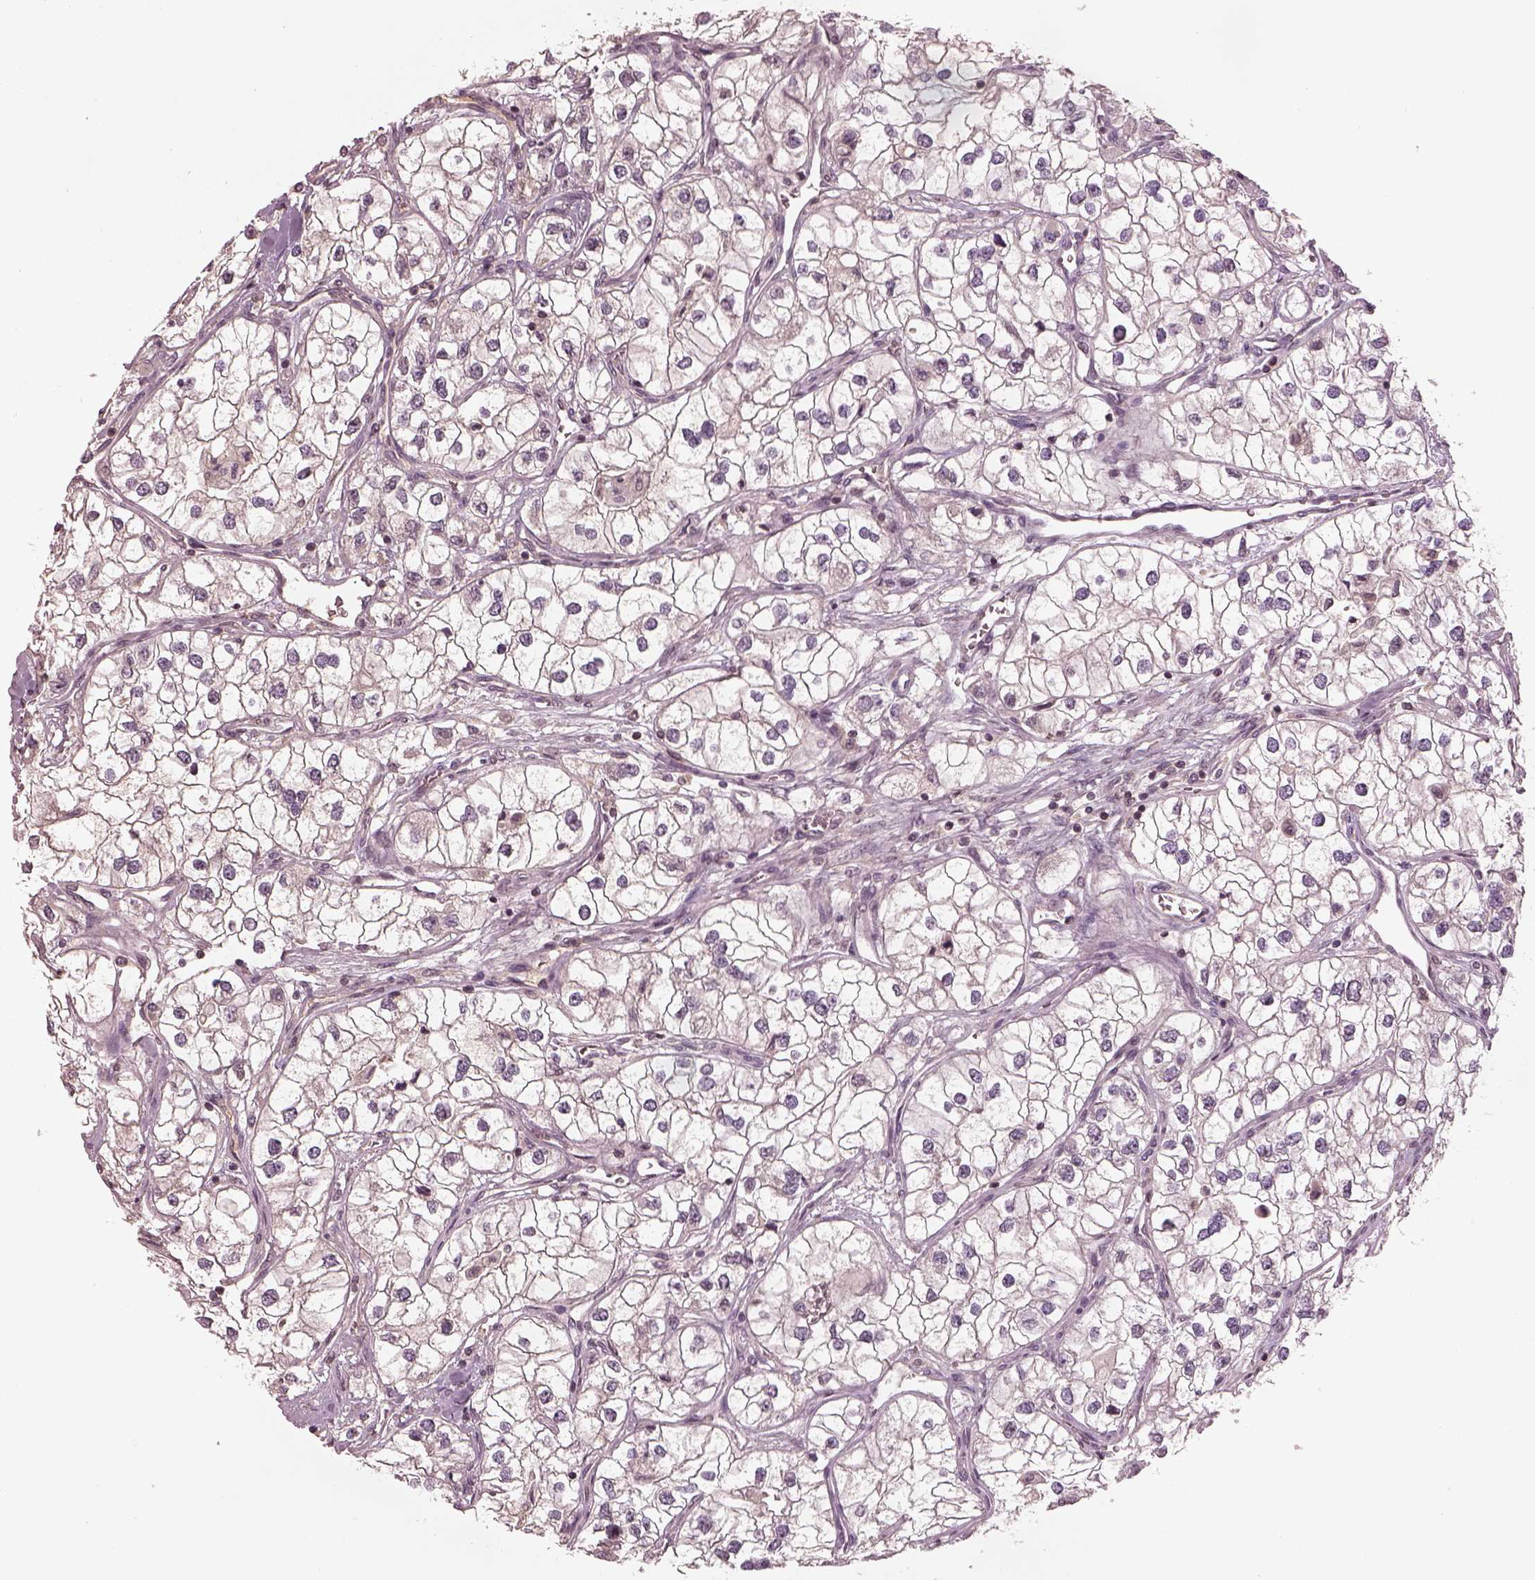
{"staining": {"intensity": "negative", "quantity": "none", "location": "none"}, "tissue": "renal cancer", "cell_type": "Tumor cells", "image_type": "cancer", "snomed": [{"axis": "morphology", "description": "Adenocarcinoma, NOS"}, {"axis": "topography", "description": "Kidney"}], "caption": "This is a image of IHC staining of adenocarcinoma (renal), which shows no expression in tumor cells.", "gene": "TLX3", "patient": {"sex": "male", "age": 59}}